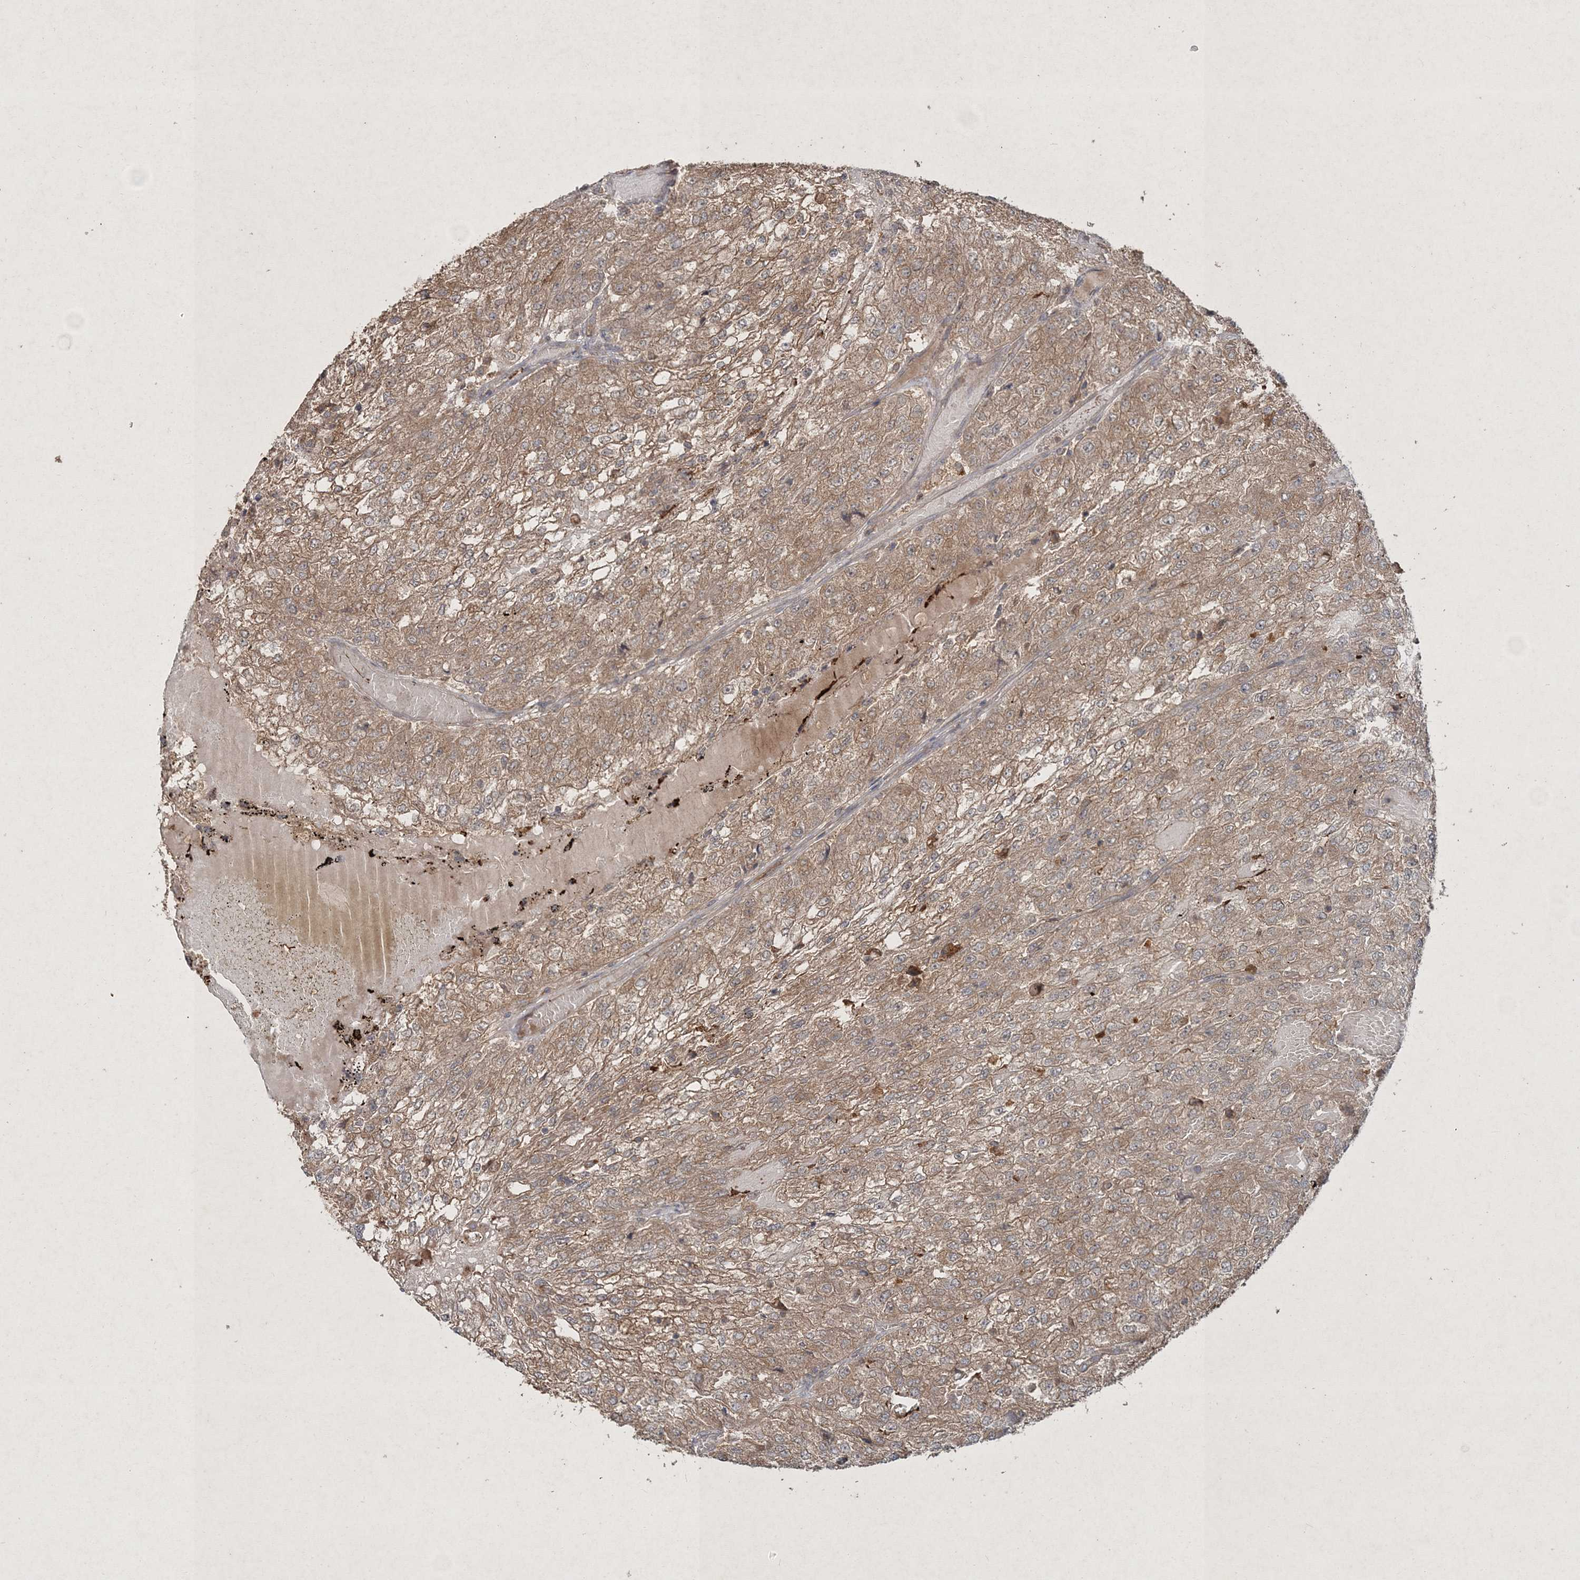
{"staining": {"intensity": "moderate", "quantity": ">75%", "location": "cytoplasmic/membranous"}, "tissue": "renal cancer", "cell_type": "Tumor cells", "image_type": "cancer", "snomed": [{"axis": "morphology", "description": "Adenocarcinoma, NOS"}, {"axis": "topography", "description": "Kidney"}], "caption": "DAB immunohistochemical staining of renal adenocarcinoma shows moderate cytoplasmic/membranous protein expression in approximately >75% of tumor cells. The protein of interest is shown in brown color, while the nuclei are stained blue.", "gene": "SPRY1", "patient": {"sex": "female", "age": 54}}